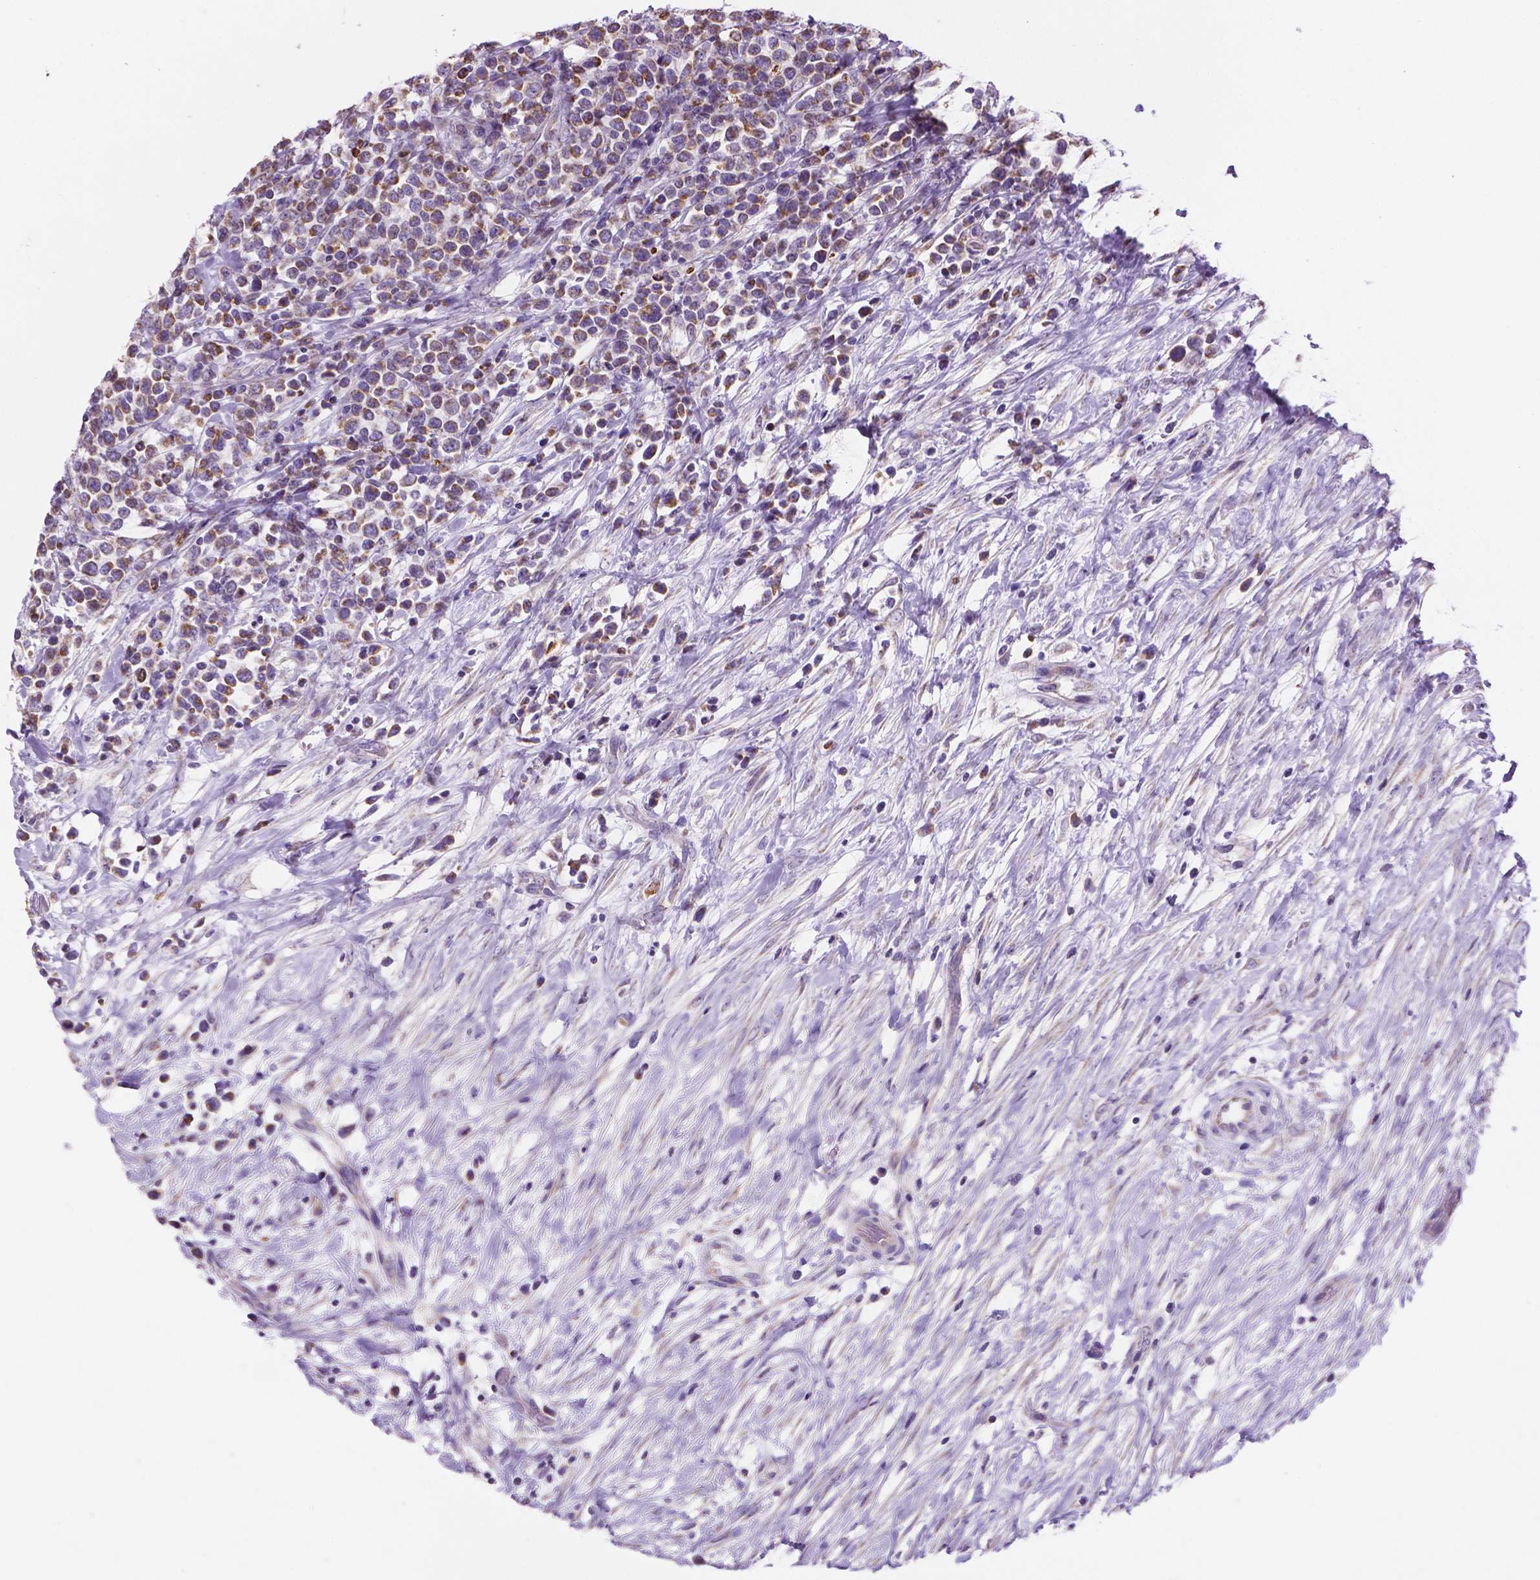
{"staining": {"intensity": "negative", "quantity": "none", "location": "none"}, "tissue": "lymphoma", "cell_type": "Tumor cells", "image_type": "cancer", "snomed": [{"axis": "morphology", "description": "Malignant lymphoma, non-Hodgkin's type, High grade"}, {"axis": "topography", "description": "Soft tissue"}], "caption": "Histopathology image shows no significant protein expression in tumor cells of lymphoma.", "gene": "CSPG5", "patient": {"sex": "female", "age": 56}}